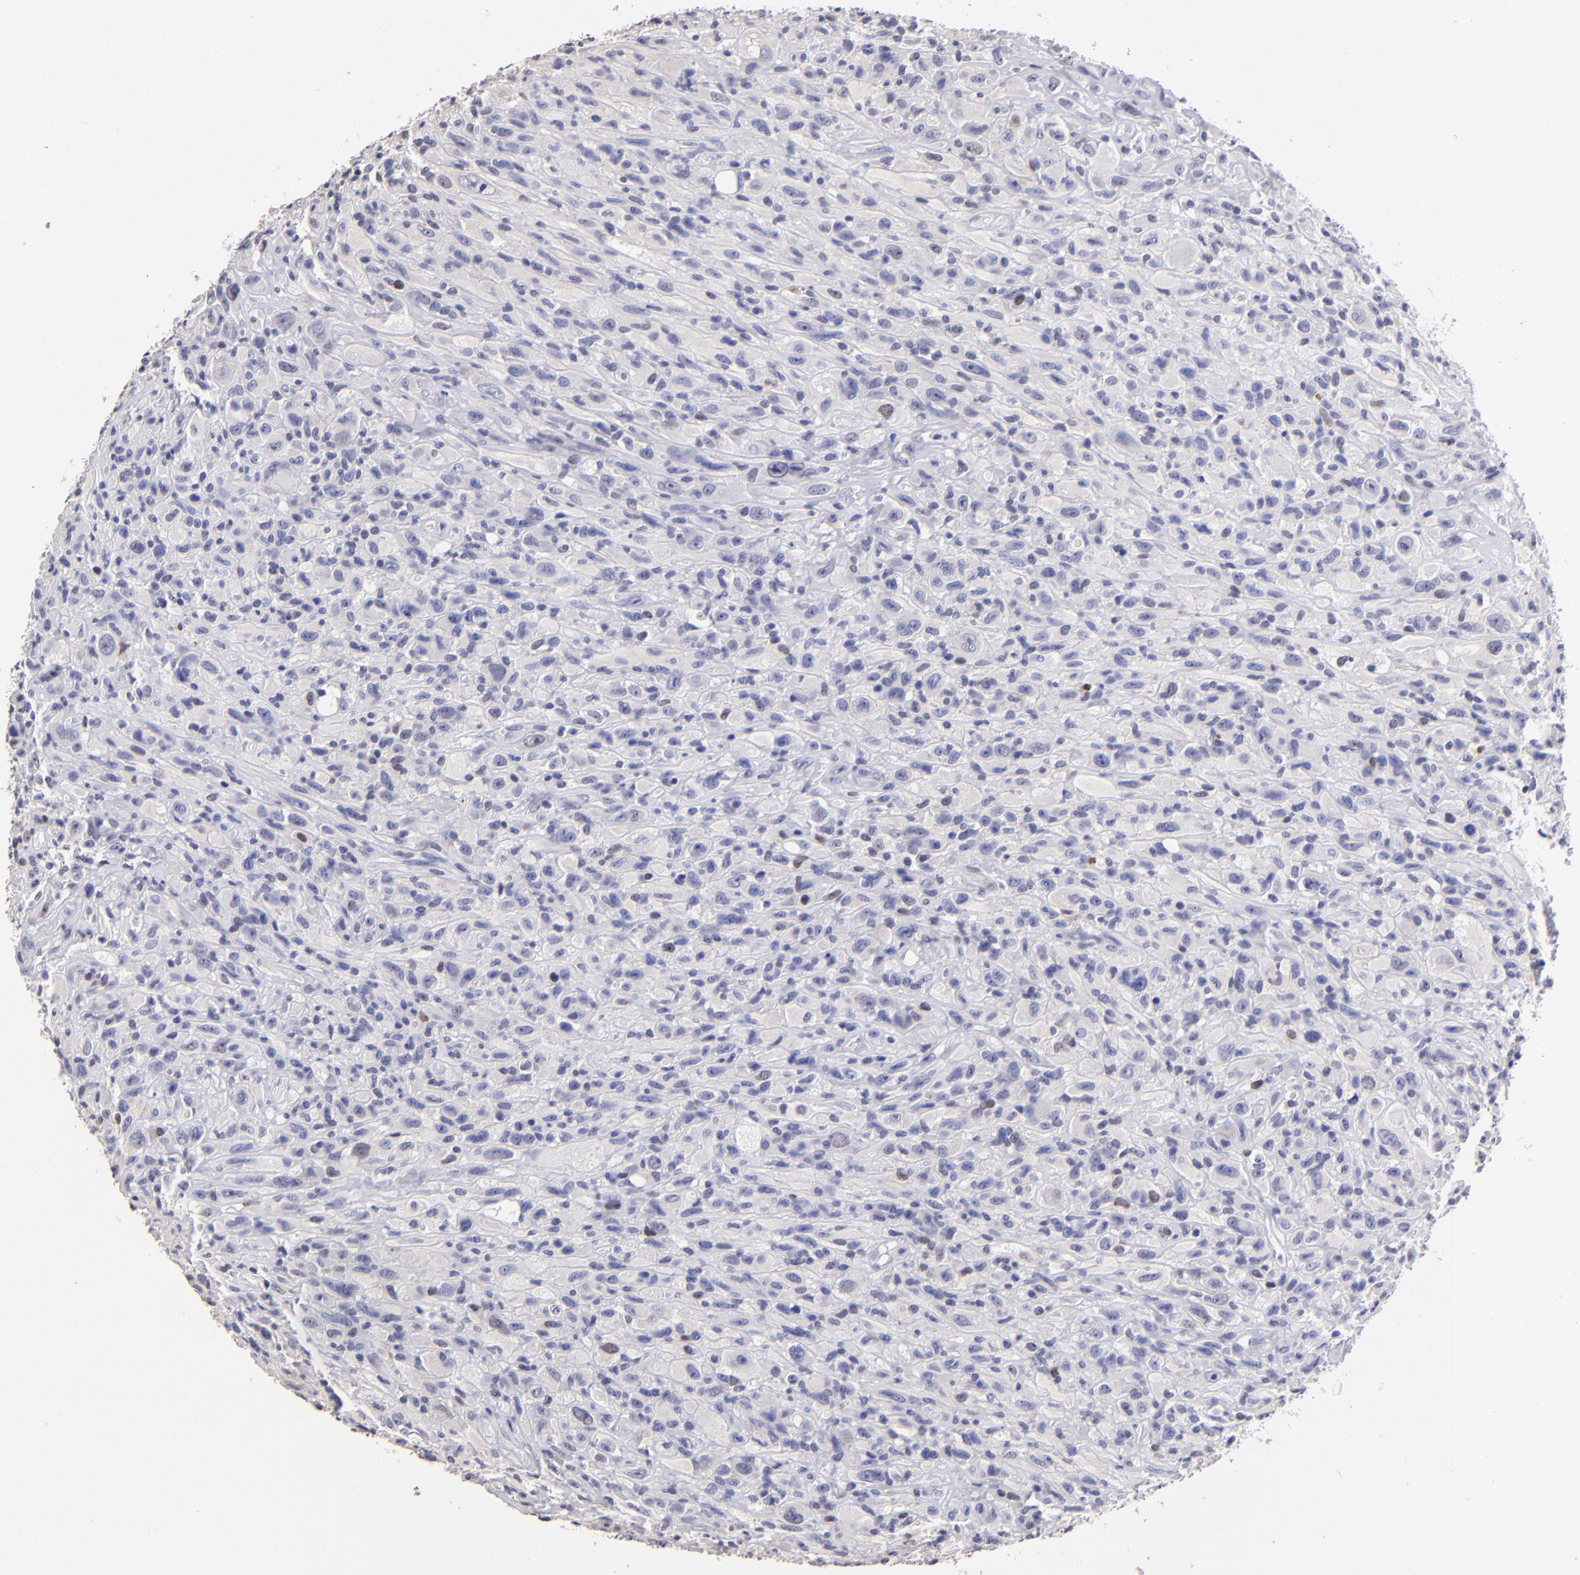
{"staining": {"intensity": "negative", "quantity": "none", "location": "none"}, "tissue": "glioma", "cell_type": "Tumor cells", "image_type": "cancer", "snomed": [{"axis": "morphology", "description": "Glioma, malignant, High grade"}, {"axis": "topography", "description": "Brain"}], "caption": "A histopathology image of glioma stained for a protein demonstrates no brown staining in tumor cells. Nuclei are stained in blue.", "gene": "DNMT1", "patient": {"sex": "male", "age": 48}}